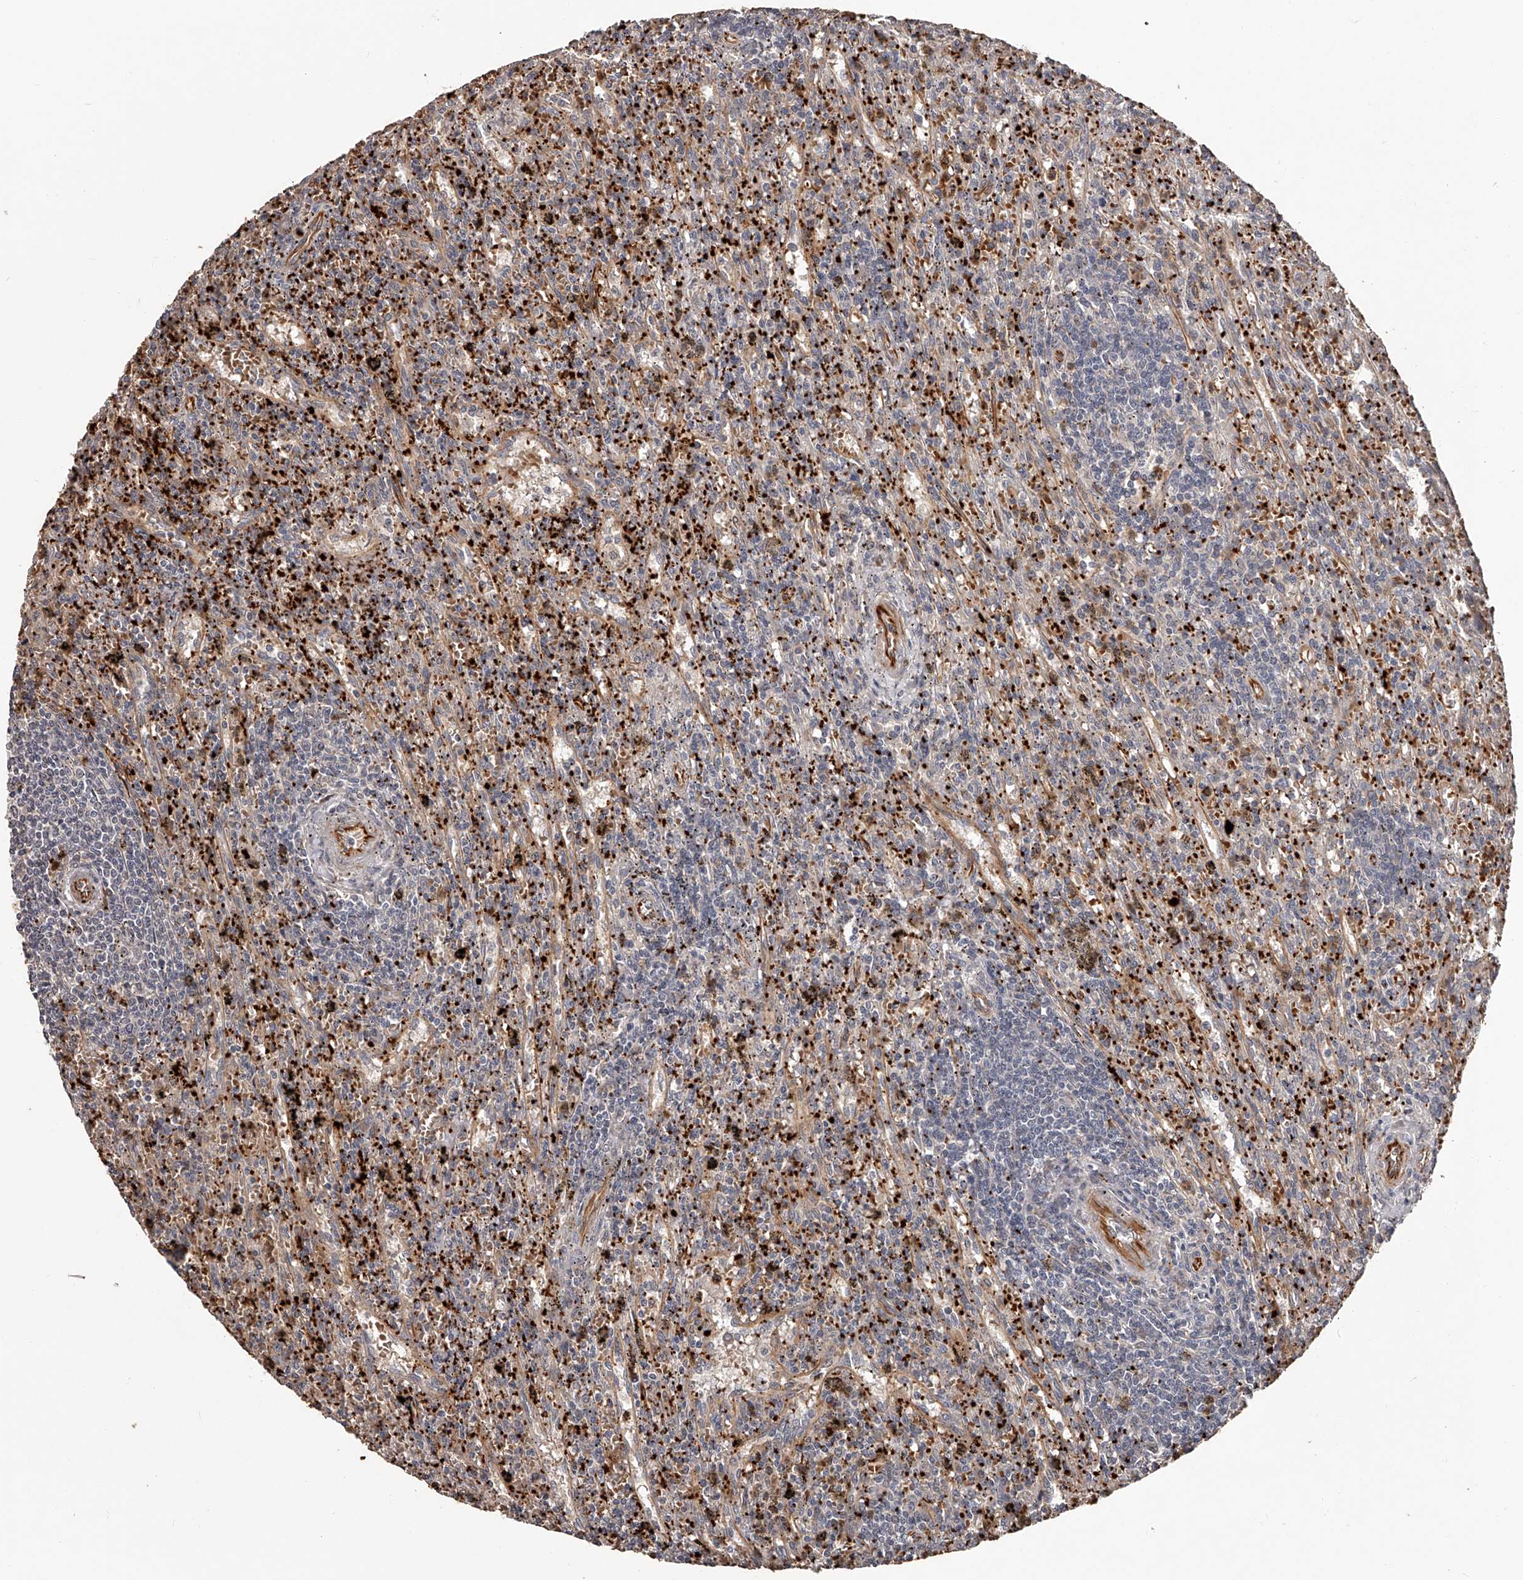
{"staining": {"intensity": "negative", "quantity": "none", "location": "none"}, "tissue": "lymphoma", "cell_type": "Tumor cells", "image_type": "cancer", "snomed": [{"axis": "morphology", "description": "Malignant lymphoma, non-Hodgkin's type, Low grade"}, {"axis": "topography", "description": "Spleen"}], "caption": "Tumor cells show no significant staining in lymphoma.", "gene": "URGCP", "patient": {"sex": "male", "age": 76}}